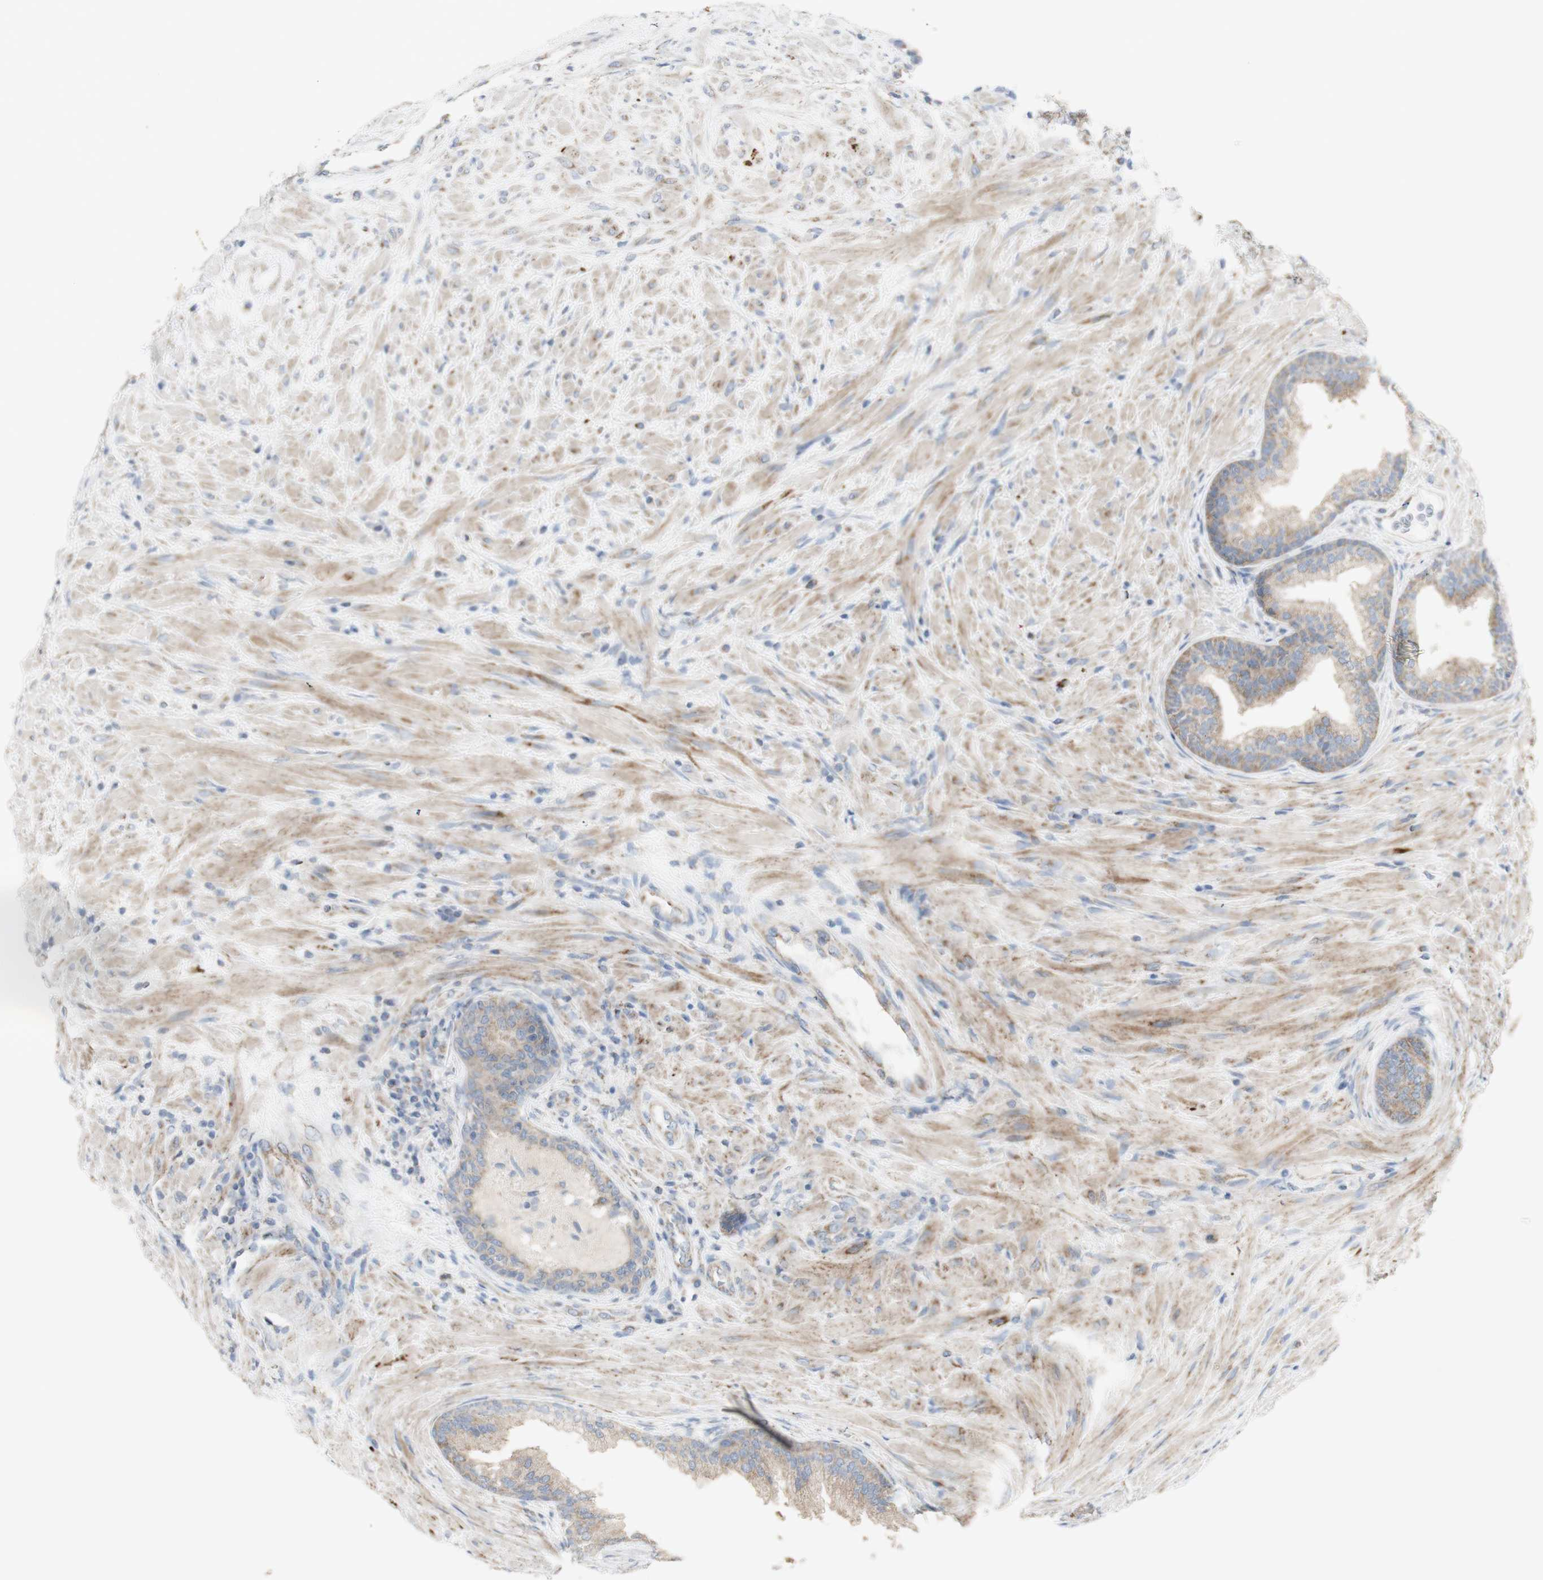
{"staining": {"intensity": "weak", "quantity": "<25%", "location": "cytoplasmic/membranous"}, "tissue": "prostate", "cell_type": "Glandular cells", "image_type": "normal", "snomed": [{"axis": "morphology", "description": "Normal tissue, NOS"}, {"axis": "topography", "description": "Prostate"}], "caption": "IHC photomicrograph of benign prostate stained for a protein (brown), which demonstrates no expression in glandular cells.", "gene": "C3orf52", "patient": {"sex": "male", "age": 76}}